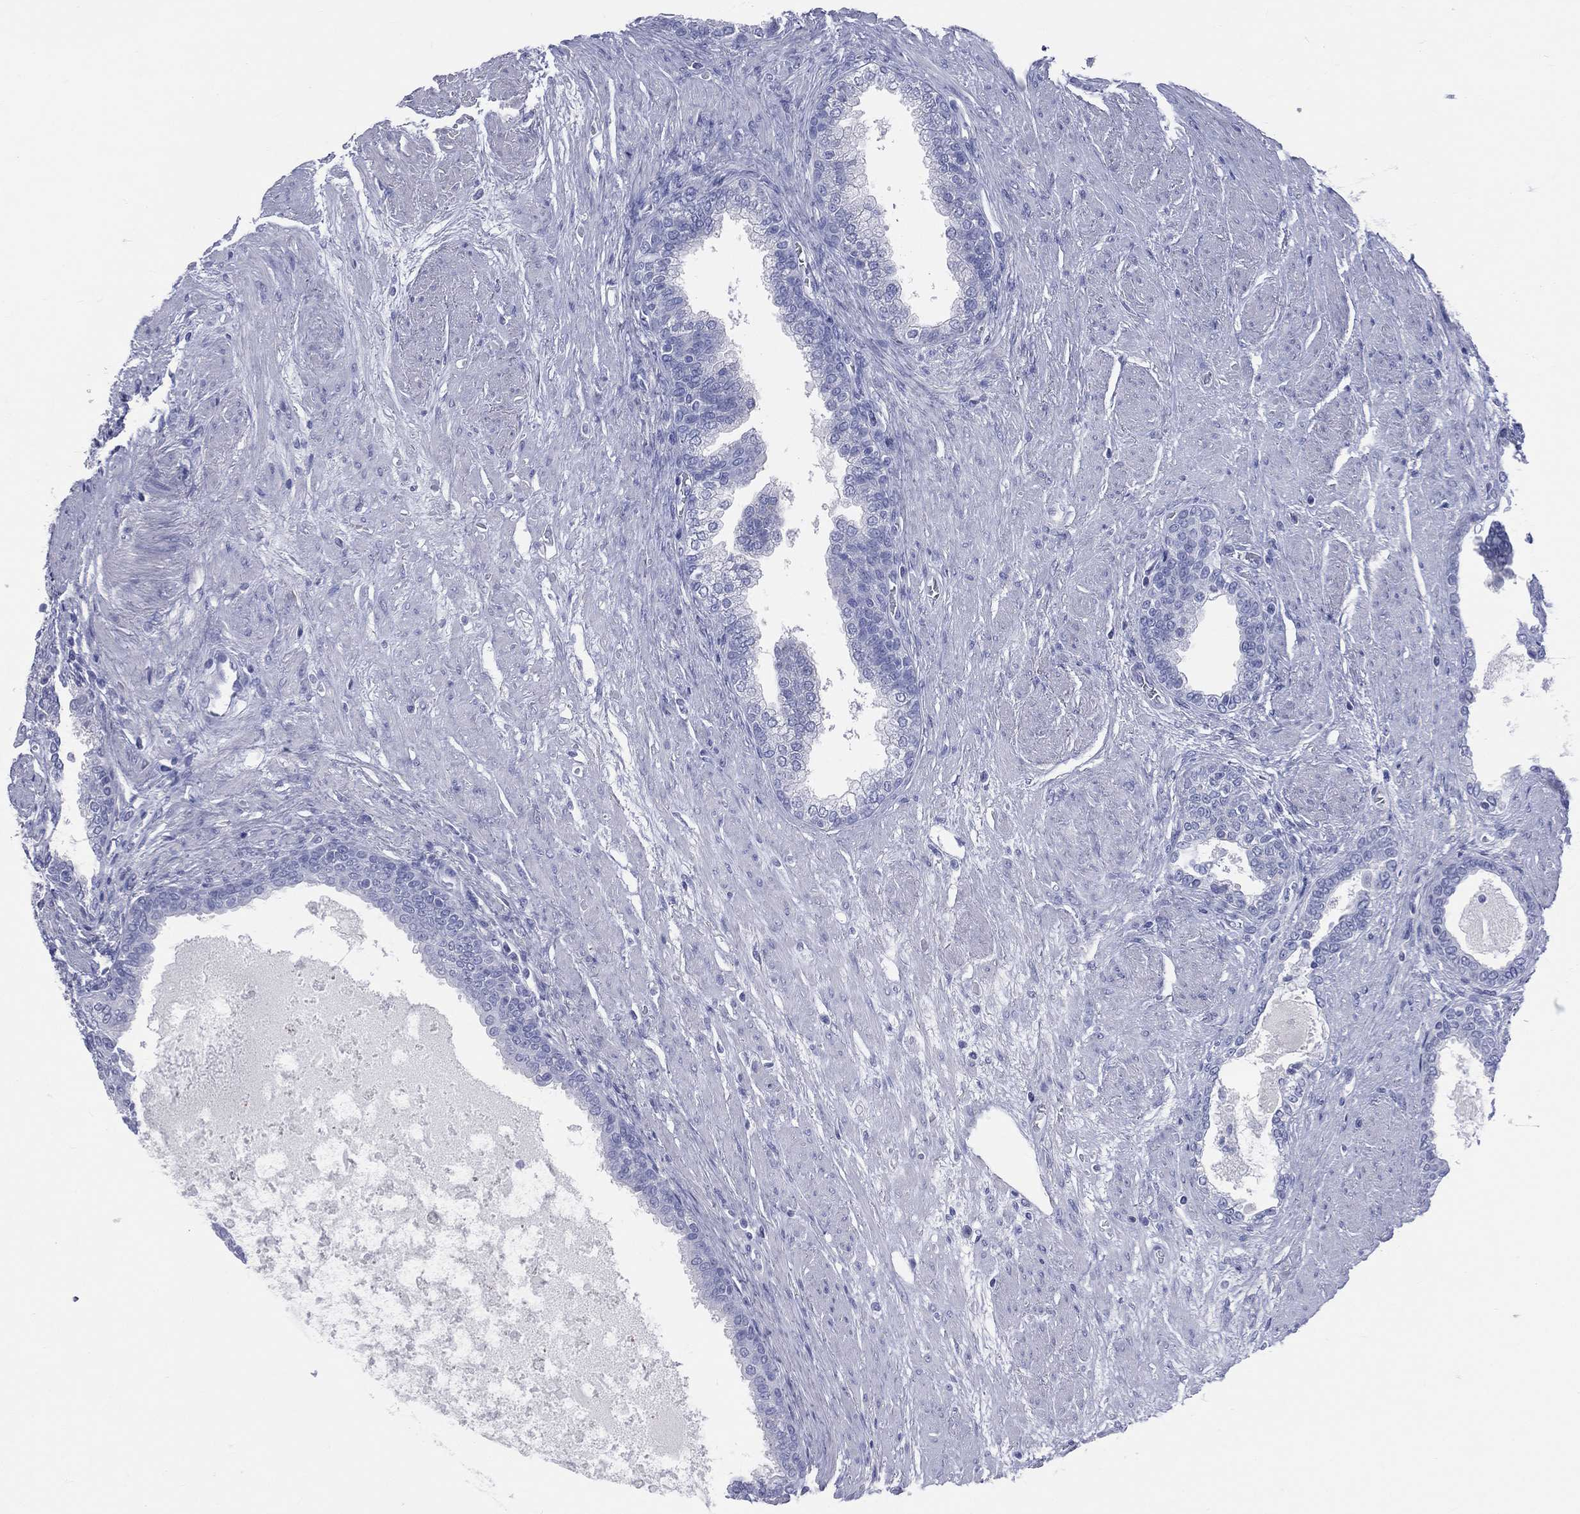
{"staining": {"intensity": "negative", "quantity": "none", "location": "none"}, "tissue": "prostate cancer", "cell_type": "Tumor cells", "image_type": "cancer", "snomed": [{"axis": "morphology", "description": "Adenocarcinoma, NOS"}, {"axis": "topography", "description": "Prostate and seminal vesicle, NOS"}, {"axis": "topography", "description": "Prostate"}], "caption": "Immunohistochemical staining of prostate adenocarcinoma shows no significant staining in tumor cells.", "gene": "CYLC1", "patient": {"sex": "male", "age": 62}}